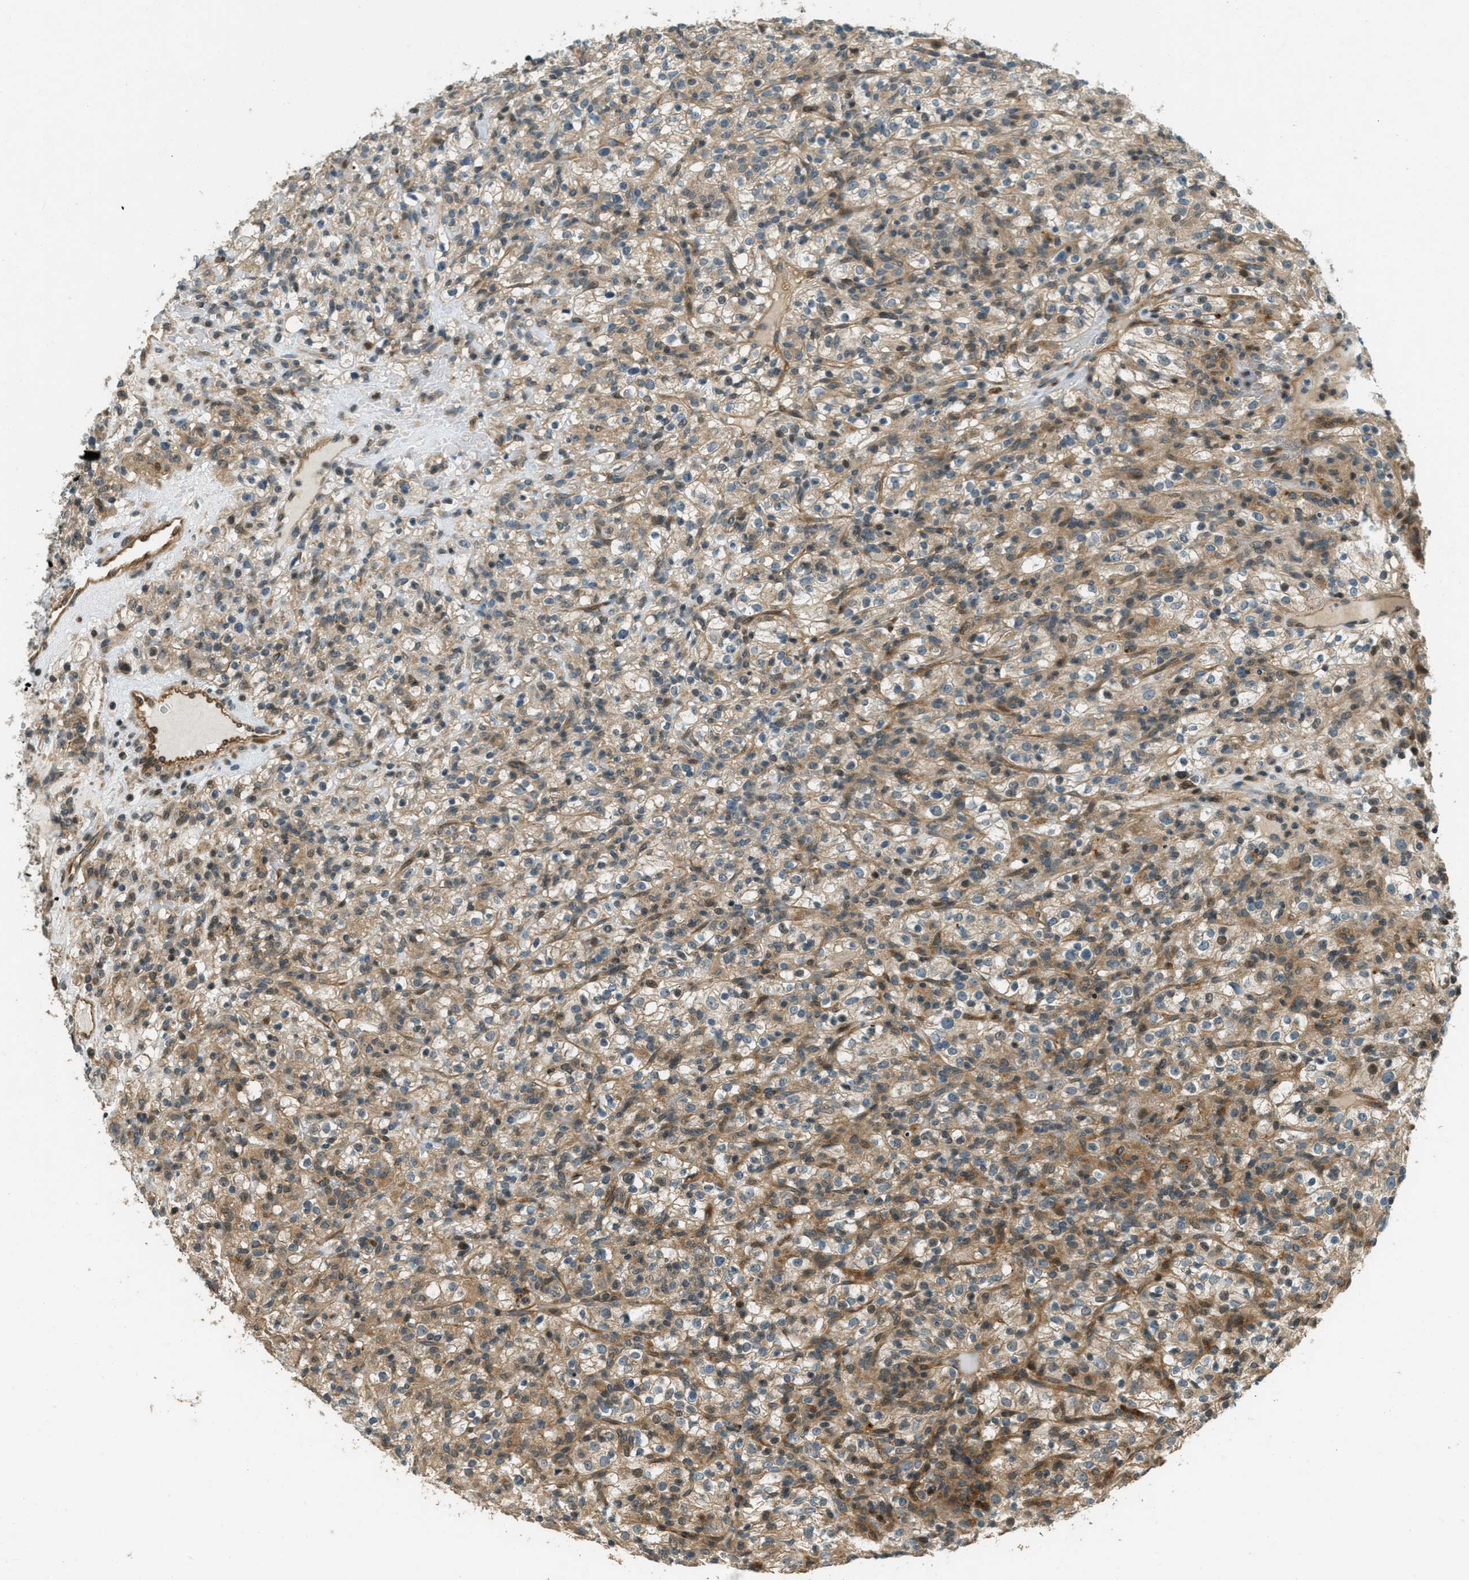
{"staining": {"intensity": "moderate", "quantity": ">75%", "location": "cytoplasmic/membranous"}, "tissue": "renal cancer", "cell_type": "Tumor cells", "image_type": "cancer", "snomed": [{"axis": "morphology", "description": "Normal tissue, NOS"}, {"axis": "morphology", "description": "Adenocarcinoma, NOS"}, {"axis": "topography", "description": "Kidney"}], "caption": "A medium amount of moderate cytoplasmic/membranous staining is seen in about >75% of tumor cells in renal cancer tissue. Nuclei are stained in blue.", "gene": "PTPN23", "patient": {"sex": "female", "age": 72}}